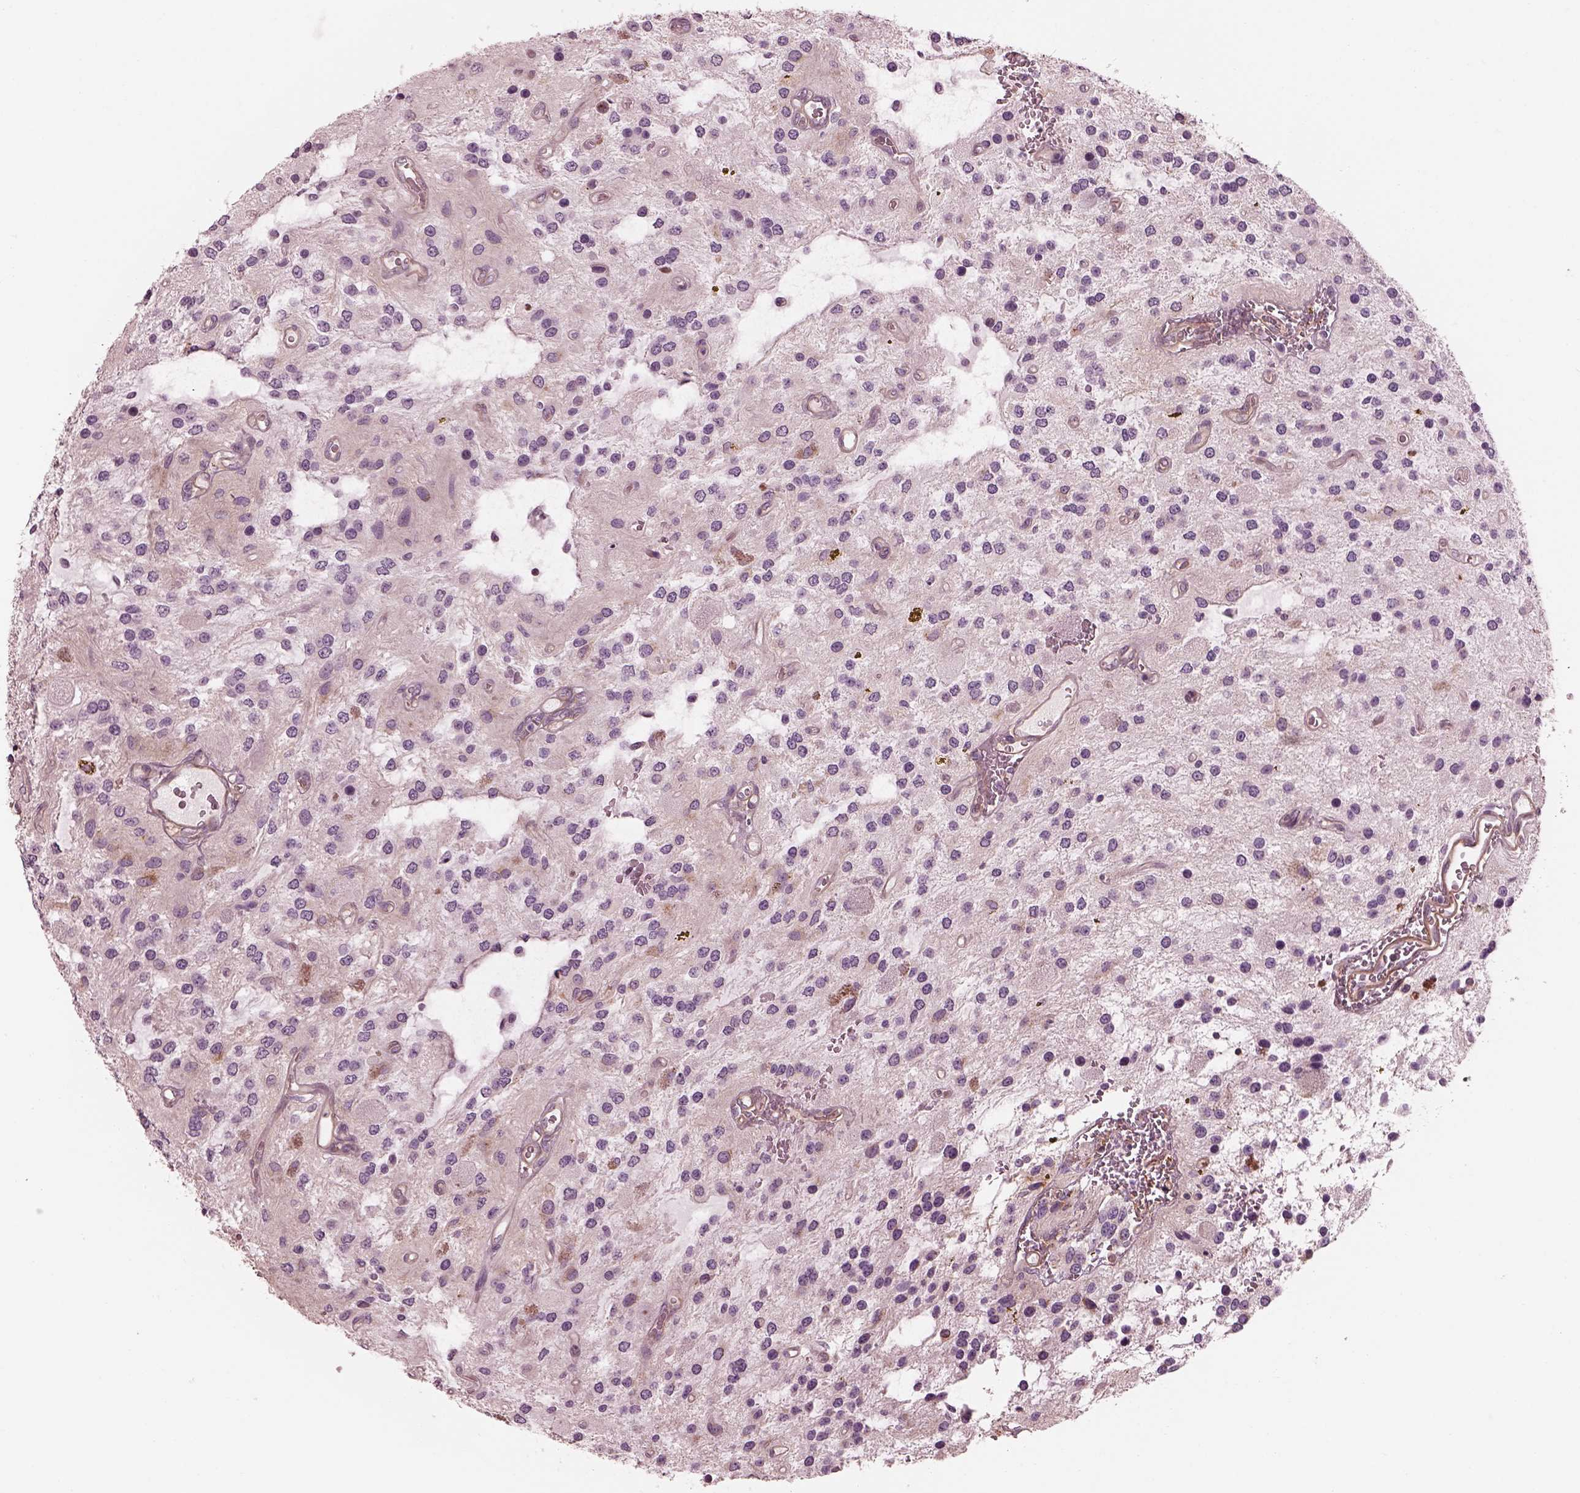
{"staining": {"intensity": "negative", "quantity": "none", "location": "none"}, "tissue": "glioma", "cell_type": "Tumor cells", "image_type": "cancer", "snomed": [{"axis": "morphology", "description": "Glioma, malignant, Low grade"}, {"axis": "topography", "description": "Cerebellum"}], "caption": "IHC histopathology image of human malignant low-grade glioma stained for a protein (brown), which shows no expression in tumor cells. (Immunohistochemistry, brightfield microscopy, high magnification).", "gene": "ELAPOR1", "patient": {"sex": "female", "age": 14}}